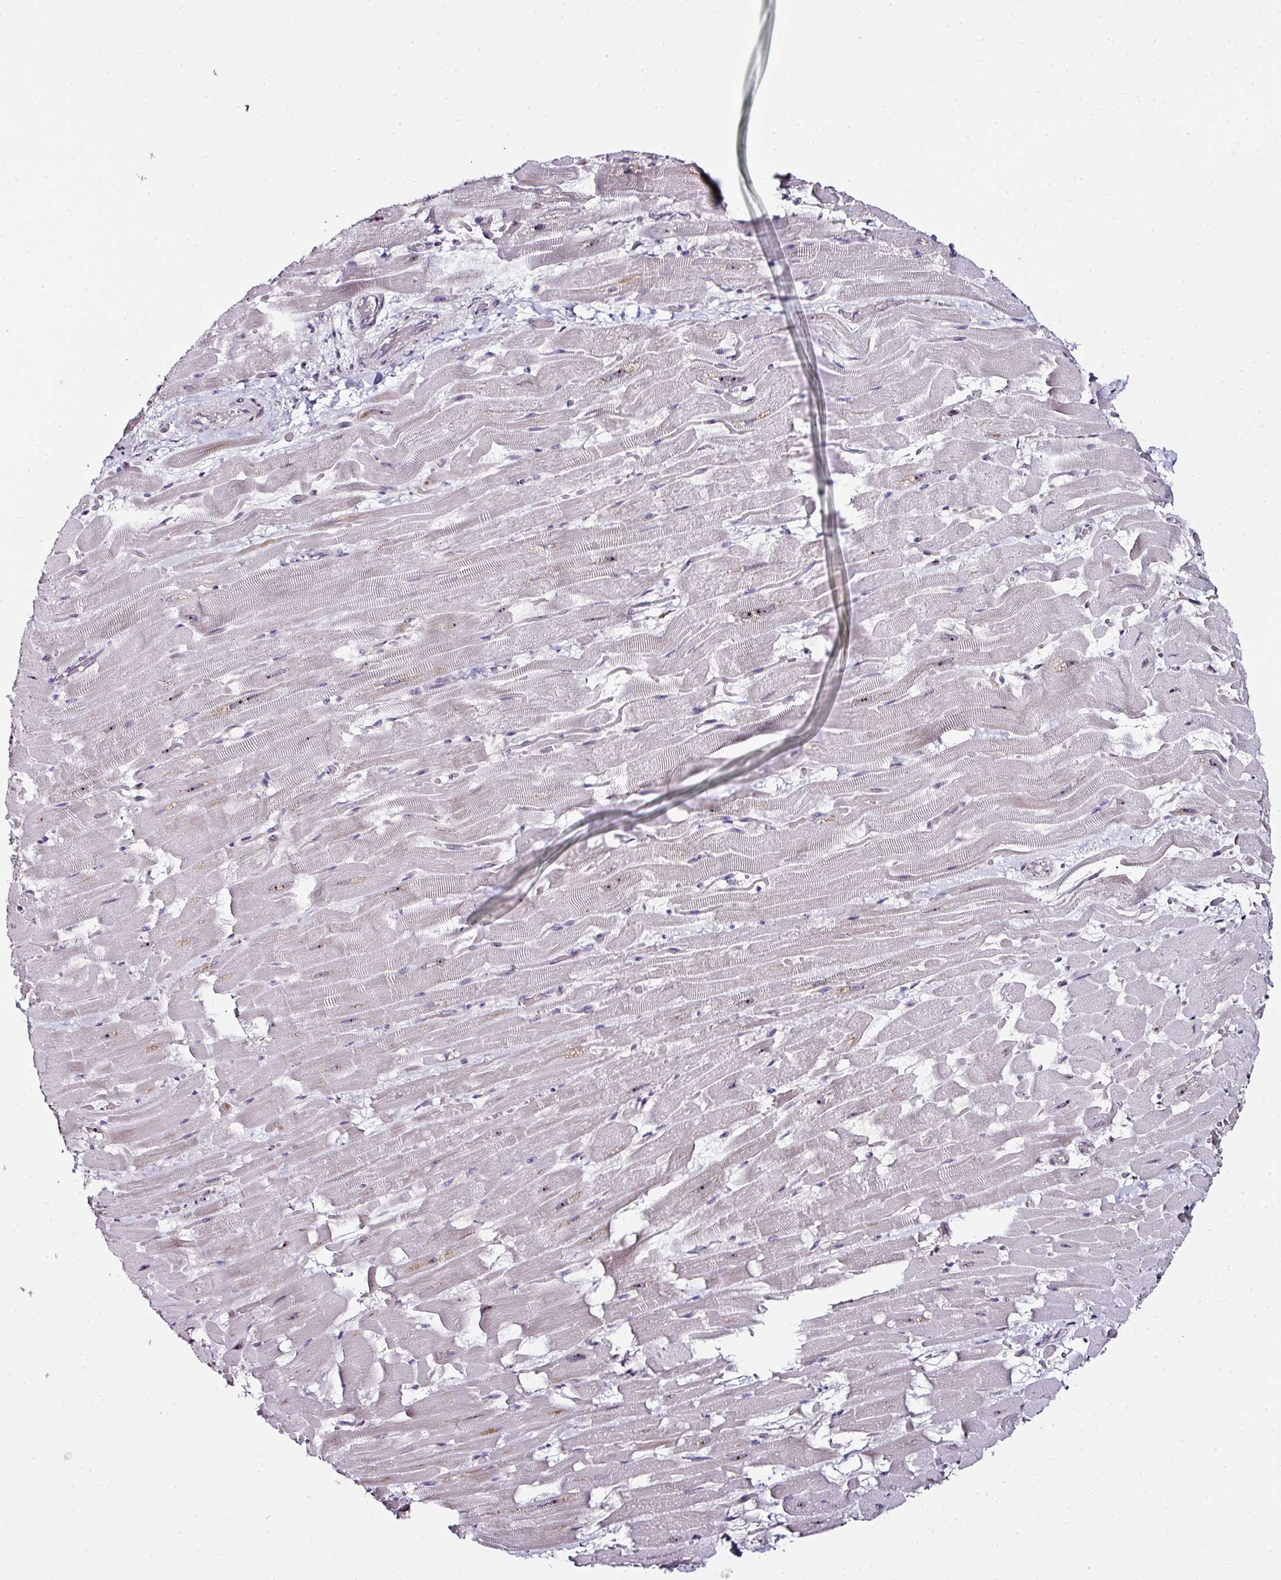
{"staining": {"intensity": "weak", "quantity": "<25%", "location": "nuclear"}, "tissue": "heart muscle", "cell_type": "Cardiomyocytes", "image_type": "normal", "snomed": [{"axis": "morphology", "description": "Normal tissue, NOS"}, {"axis": "topography", "description": "Heart"}], "caption": "DAB (3,3'-diaminobenzidine) immunohistochemical staining of benign heart muscle demonstrates no significant positivity in cardiomyocytes.", "gene": "NACC2", "patient": {"sex": "male", "age": 37}}